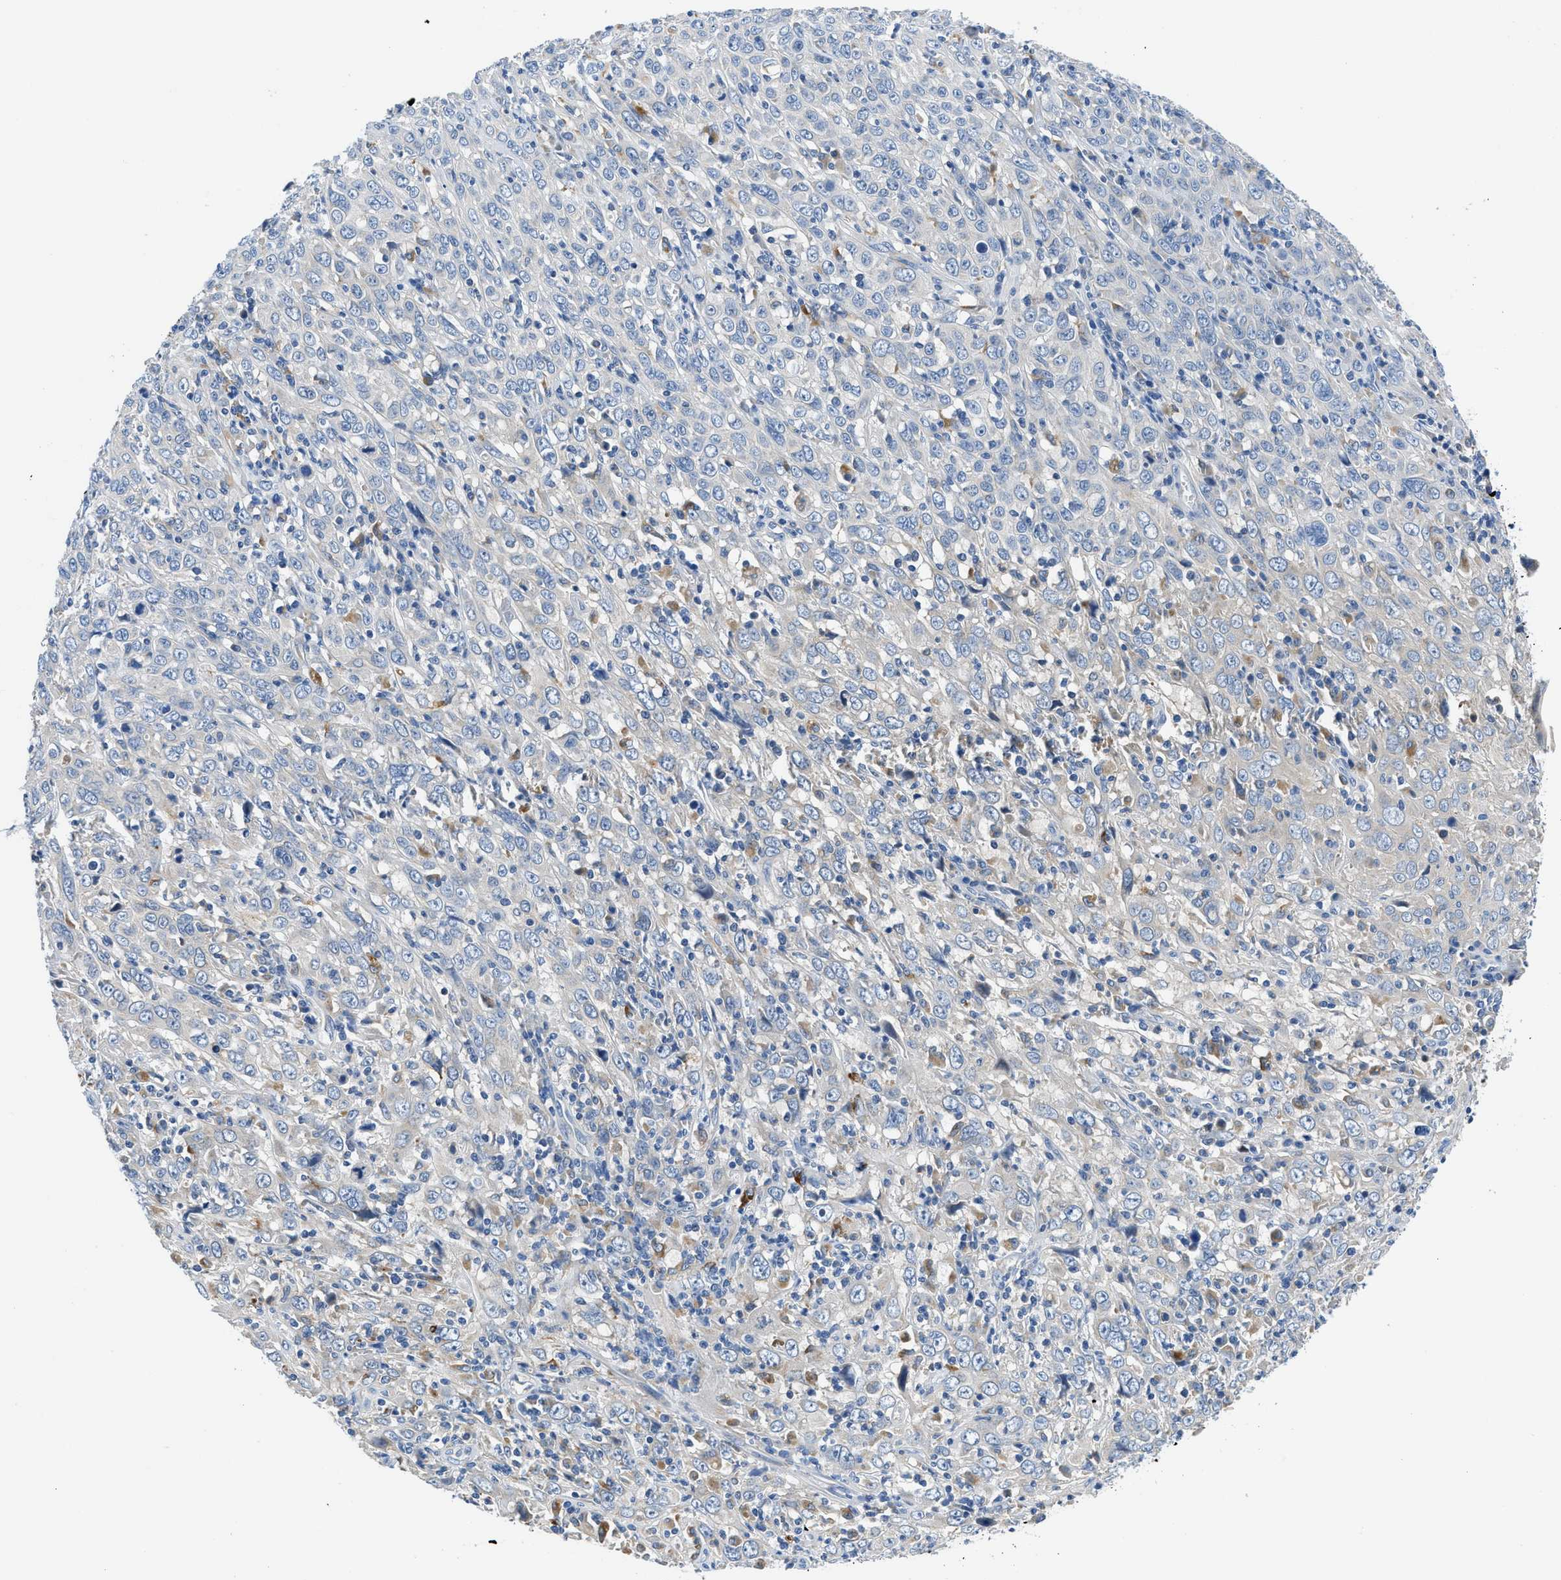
{"staining": {"intensity": "negative", "quantity": "none", "location": "none"}, "tissue": "cervical cancer", "cell_type": "Tumor cells", "image_type": "cancer", "snomed": [{"axis": "morphology", "description": "Squamous cell carcinoma, NOS"}, {"axis": "topography", "description": "Cervix"}], "caption": "Micrograph shows no significant protein expression in tumor cells of squamous cell carcinoma (cervical).", "gene": "ADGRE3", "patient": {"sex": "female", "age": 46}}